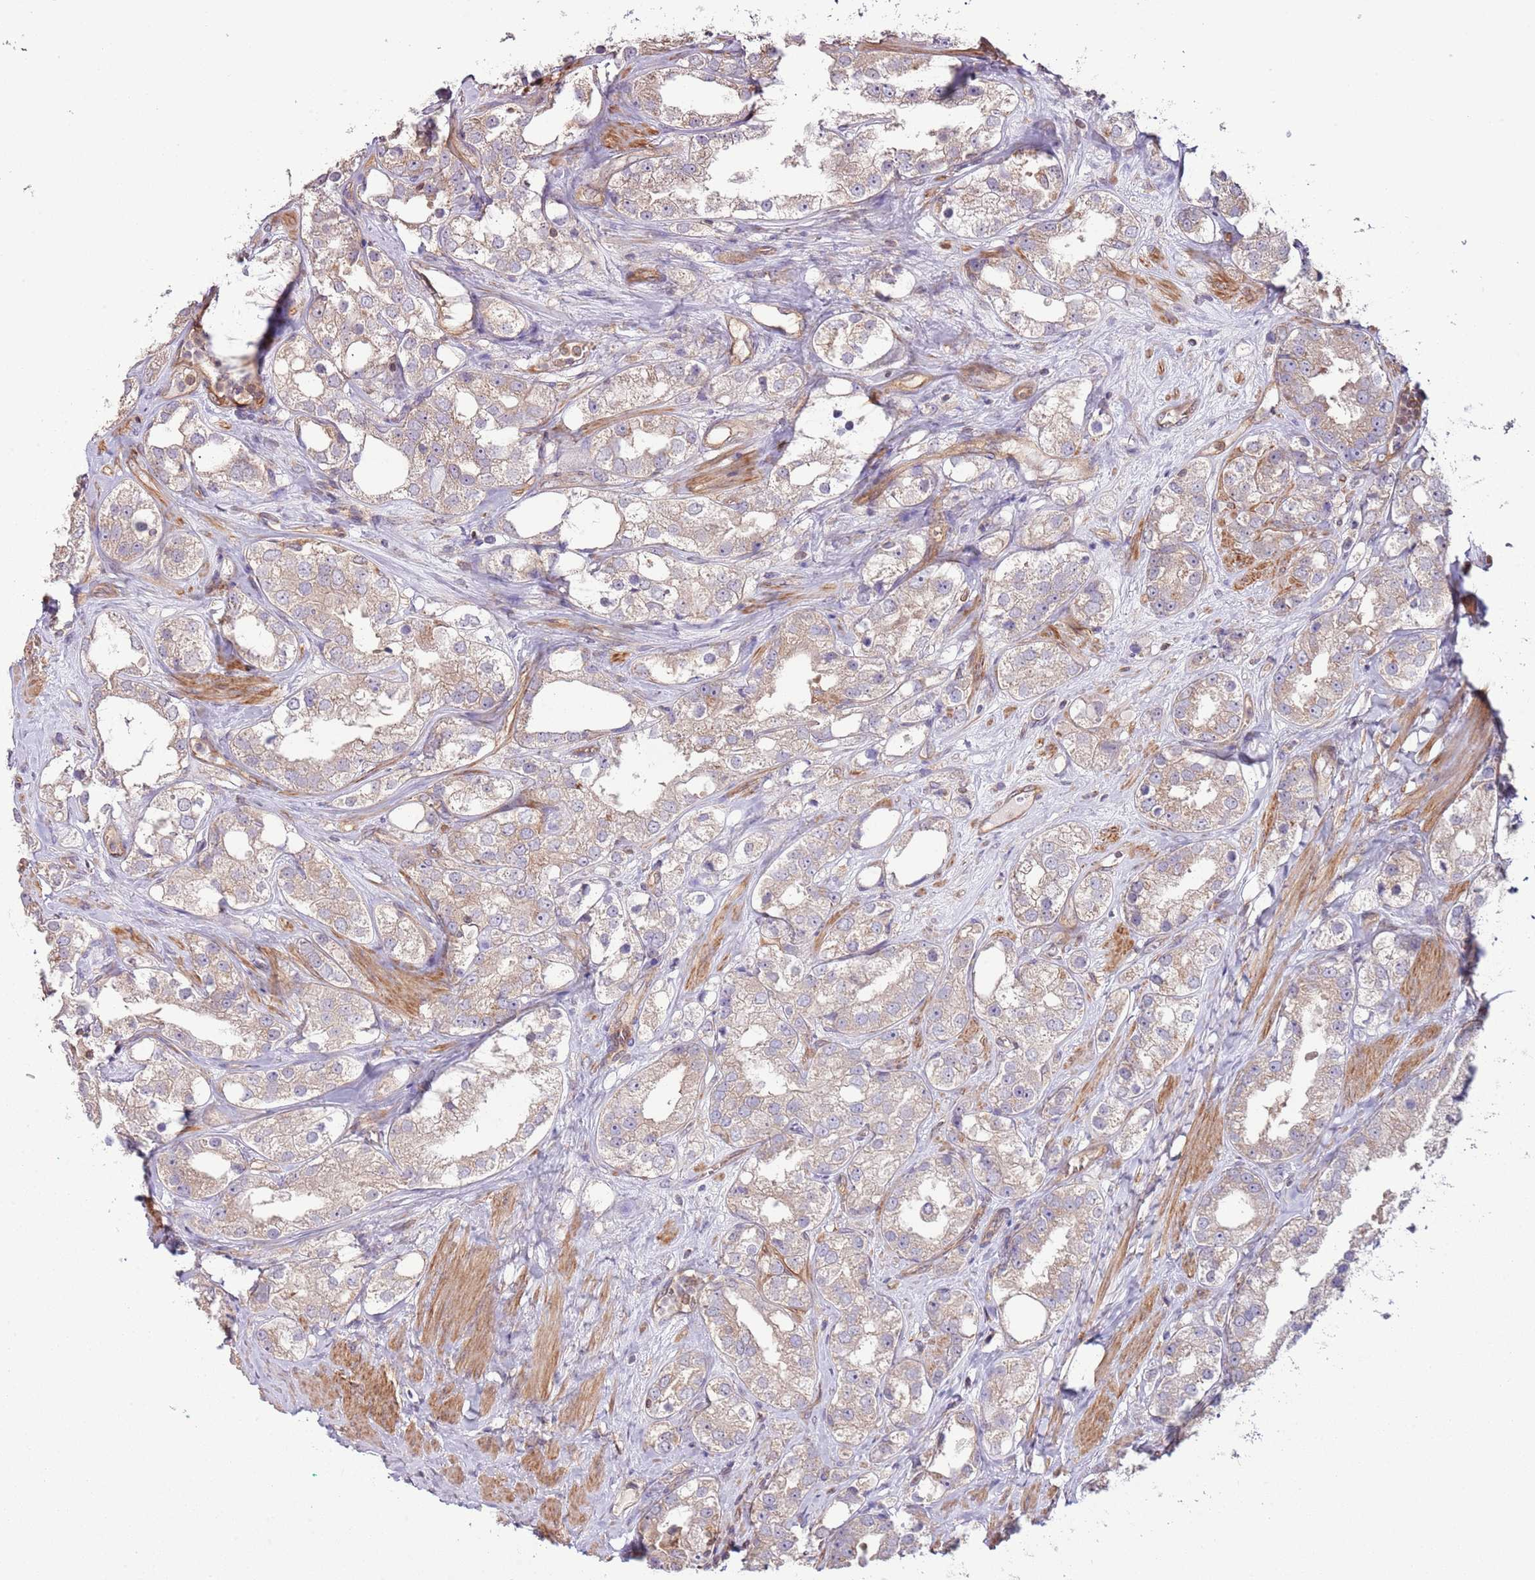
{"staining": {"intensity": "weak", "quantity": ">75%", "location": "cytoplasmic/membranous"}, "tissue": "prostate cancer", "cell_type": "Tumor cells", "image_type": "cancer", "snomed": [{"axis": "morphology", "description": "Adenocarcinoma, NOS"}, {"axis": "topography", "description": "Prostate"}], "caption": "Prostate cancer (adenocarcinoma) tissue displays weak cytoplasmic/membranous positivity in approximately >75% of tumor cells, visualized by immunohistochemistry. The protein of interest is shown in brown color, while the nuclei are stained blue.", "gene": "LPIN2", "patient": {"sex": "male", "age": 79}}